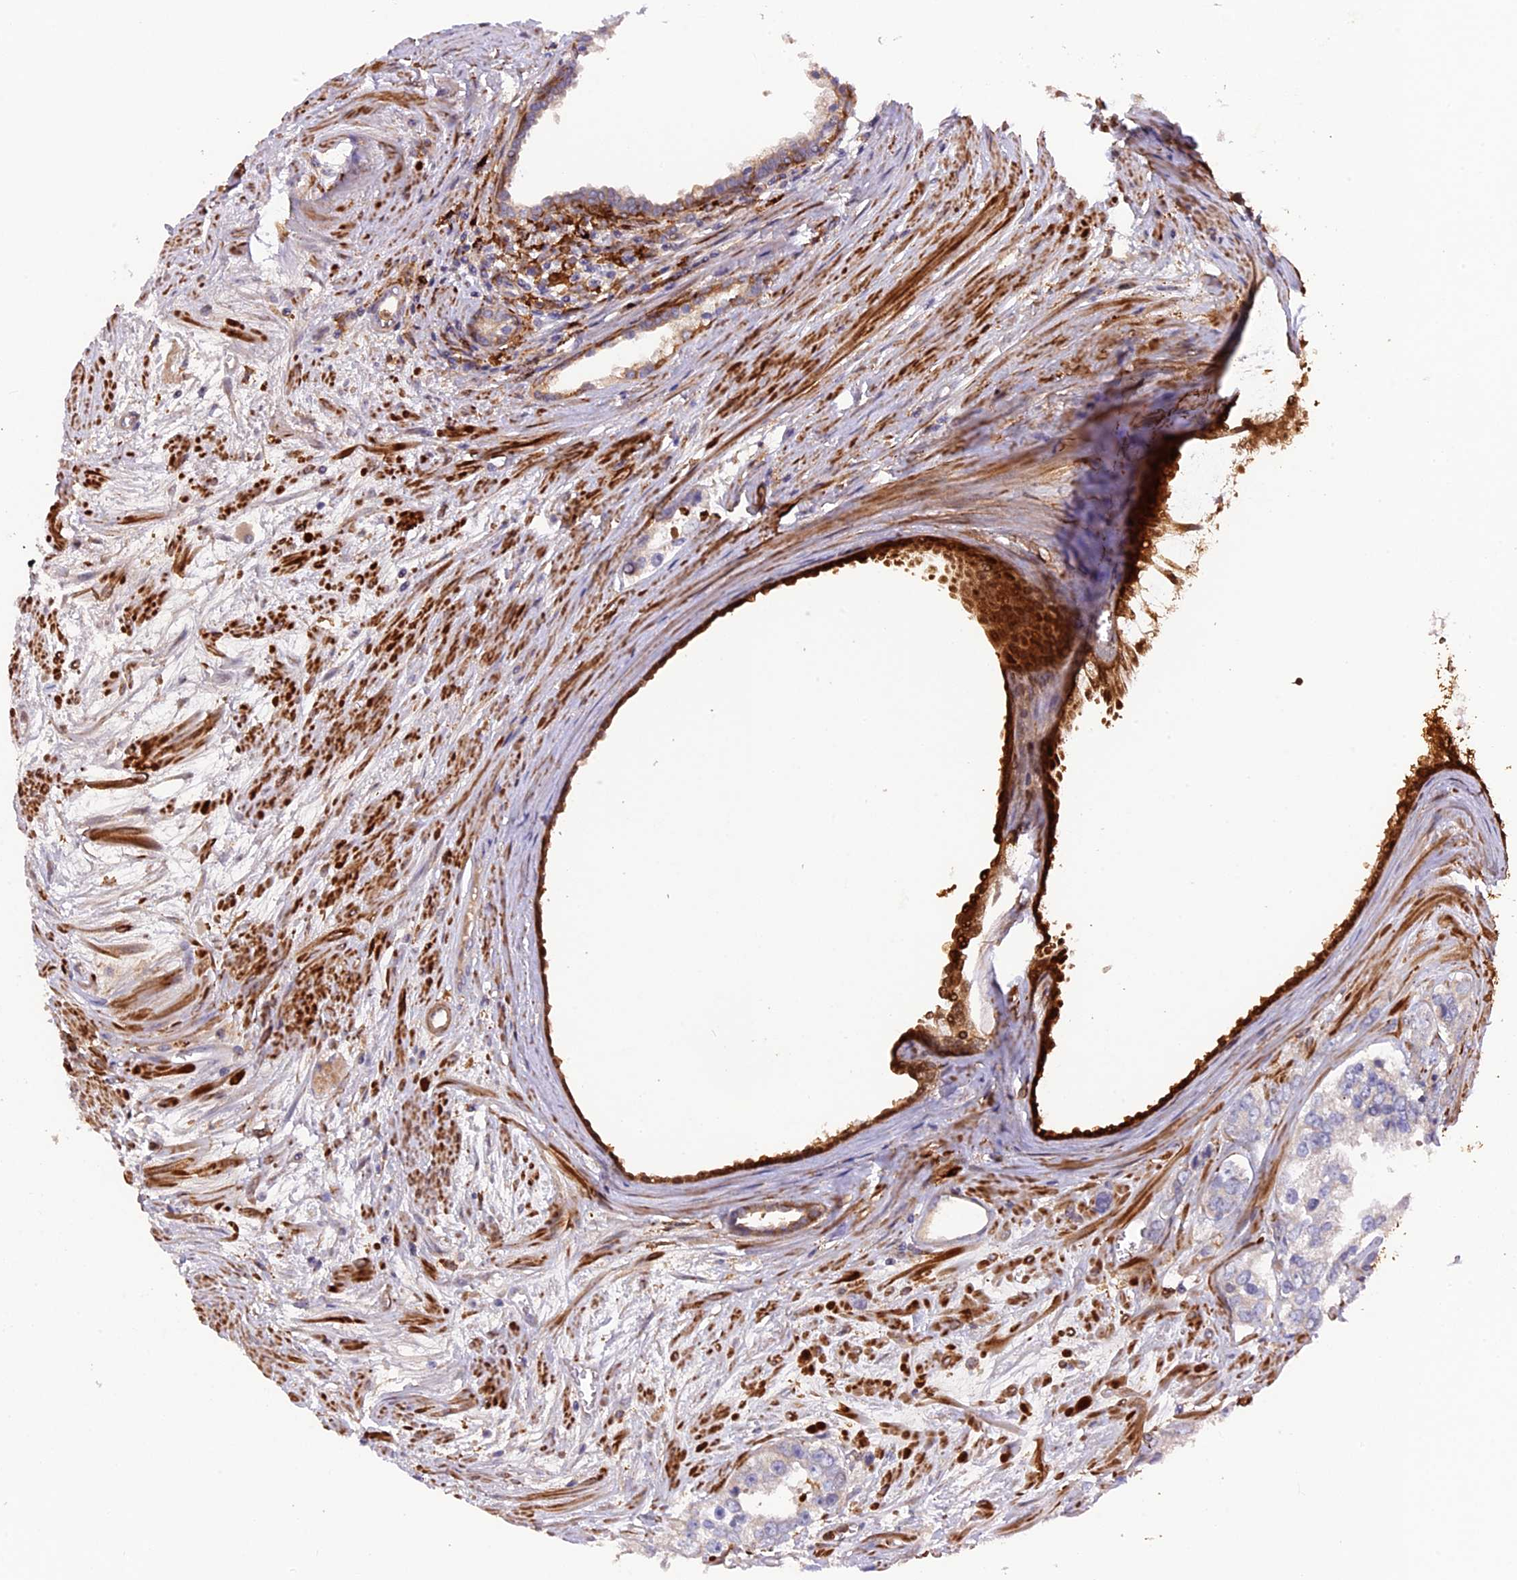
{"staining": {"intensity": "negative", "quantity": "none", "location": "none"}, "tissue": "prostate cancer", "cell_type": "Tumor cells", "image_type": "cancer", "snomed": [{"axis": "morphology", "description": "Adenocarcinoma, High grade"}, {"axis": "topography", "description": "Prostate"}], "caption": "IHC of high-grade adenocarcinoma (prostate) shows no expression in tumor cells.", "gene": "FERMT1", "patient": {"sex": "male", "age": 66}}